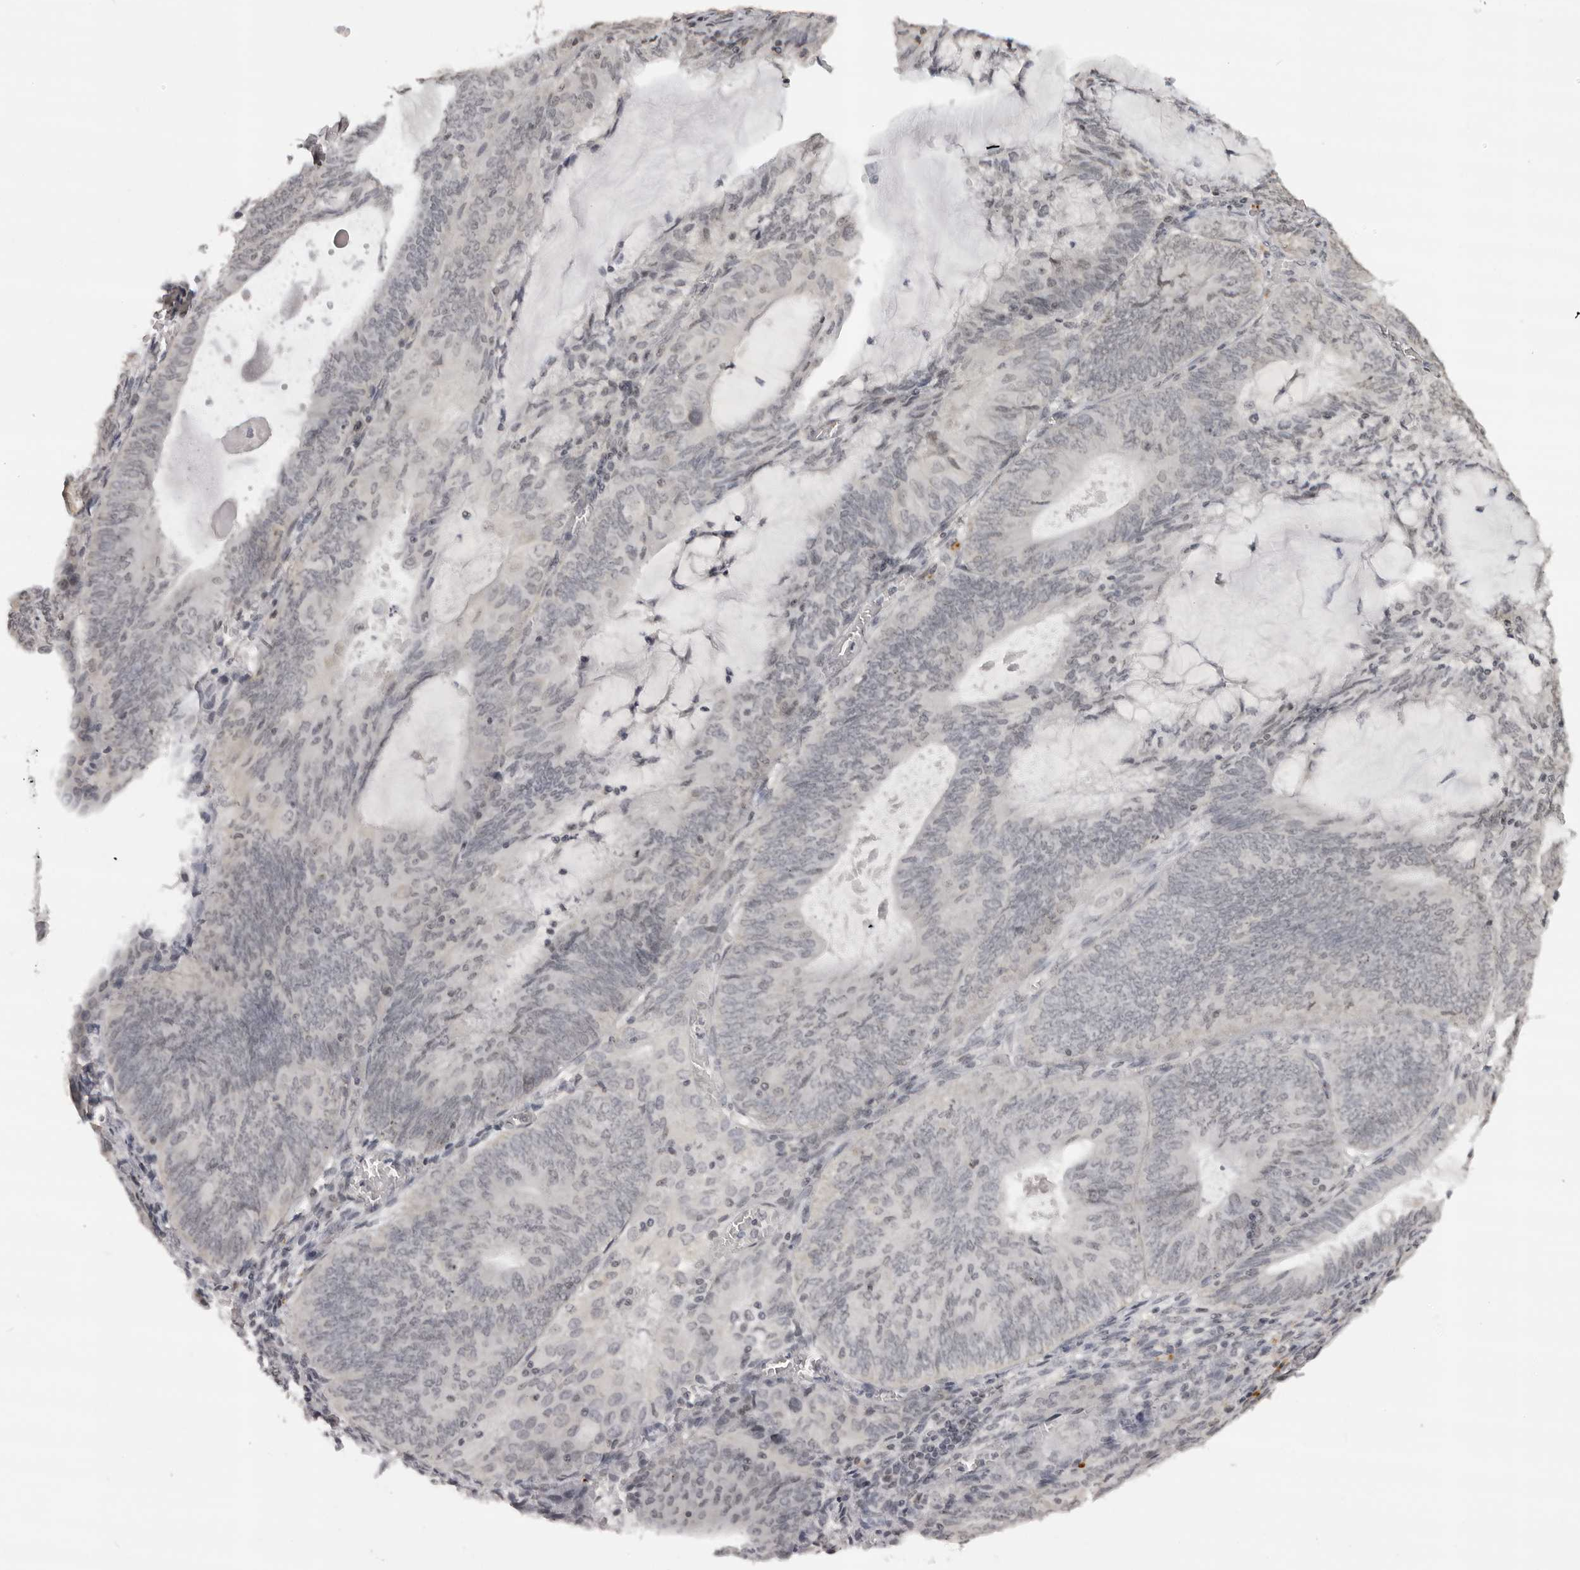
{"staining": {"intensity": "negative", "quantity": "none", "location": "none"}, "tissue": "endometrial cancer", "cell_type": "Tumor cells", "image_type": "cancer", "snomed": [{"axis": "morphology", "description": "Adenocarcinoma, NOS"}, {"axis": "topography", "description": "Endometrium"}], "caption": "Human adenocarcinoma (endometrial) stained for a protein using IHC shows no staining in tumor cells.", "gene": "NTM", "patient": {"sex": "female", "age": 81}}